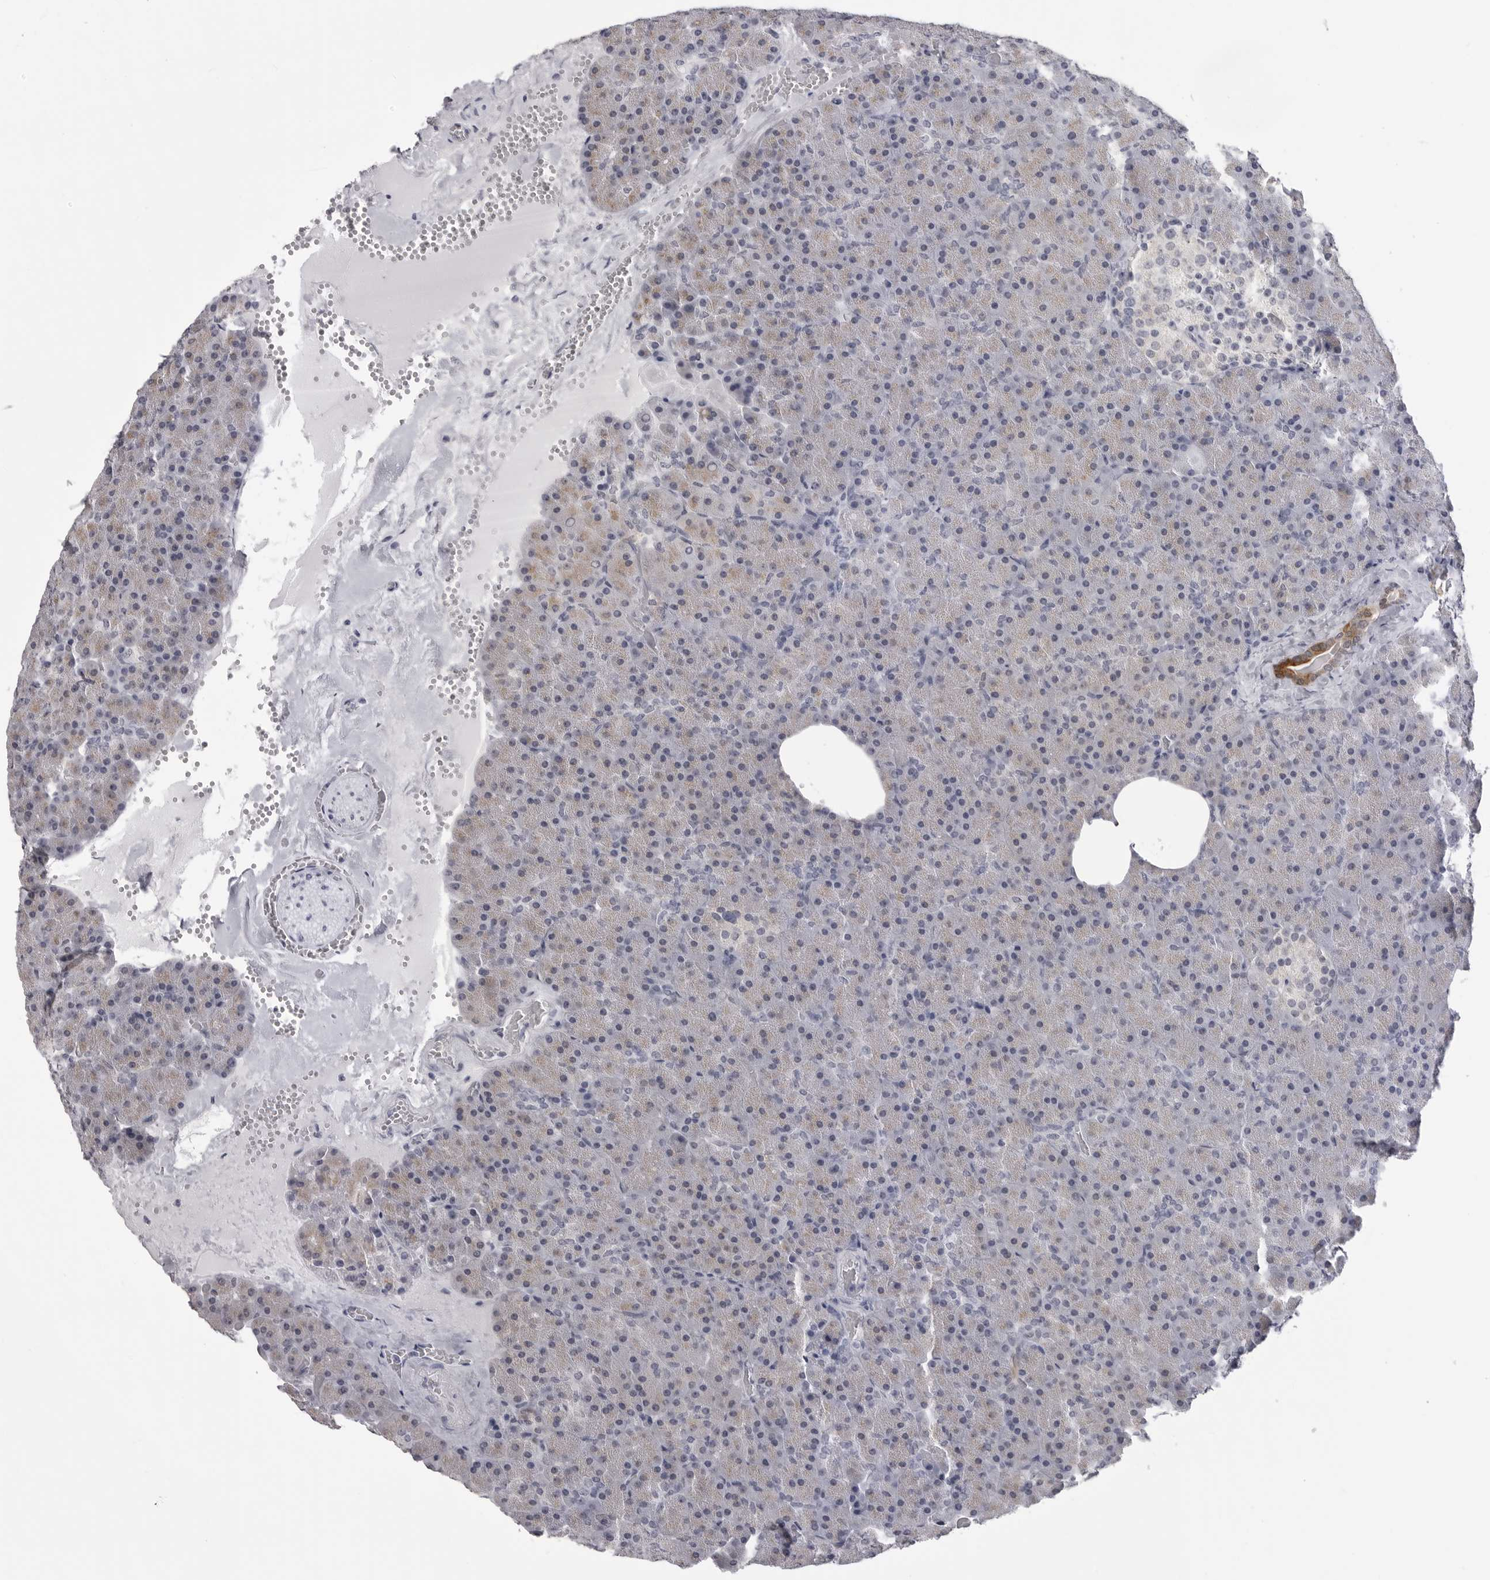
{"staining": {"intensity": "weak", "quantity": "<25%", "location": "cytoplasmic/membranous"}, "tissue": "pancreas", "cell_type": "Exocrine glandular cells", "image_type": "normal", "snomed": [{"axis": "morphology", "description": "Normal tissue, NOS"}, {"axis": "morphology", "description": "Carcinoid, malignant, NOS"}, {"axis": "topography", "description": "Pancreas"}], "caption": "This is an IHC image of normal human pancreas. There is no expression in exocrine glandular cells.", "gene": "LGALS4", "patient": {"sex": "female", "age": 35}}